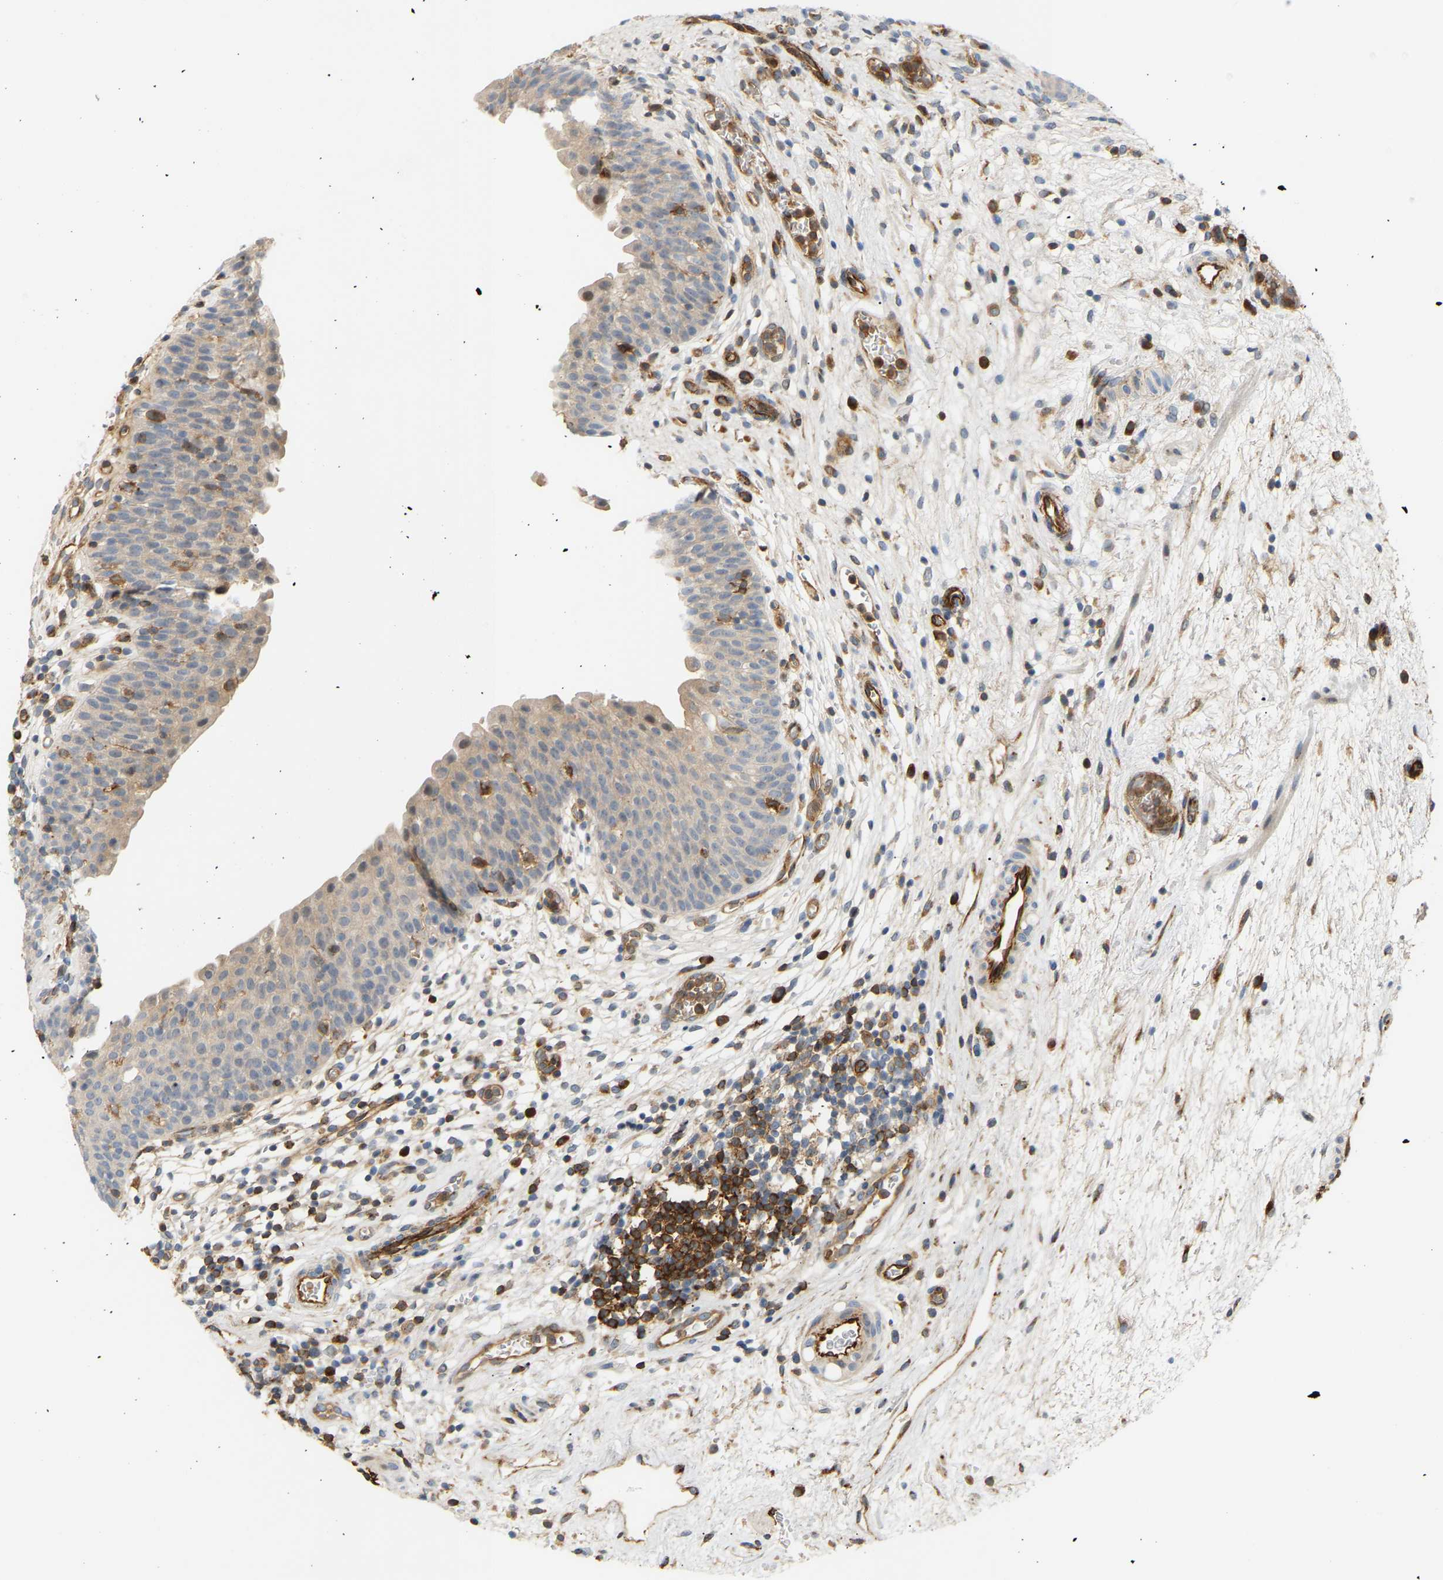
{"staining": {"intensity": "weak", "quantity": ">75%", "location": "cytoplasmic/membranous"}, "tissue": "urinary bladder", "cell_type": "Urothelial cells", "image_type": "normal", "snomed": [{"axis": "morphology", "description": "Normal tissue, NOS"}, {"axis": "topography", "description": "Urinary bladder"}], "caption": "A low amount of weak cytoplasmic/membranous expression is seen in approximately >75% of urothelial cells in normal urinary bladder. Nuclei are stained in blue.", "gene": "PLCG2", "patient": {"sex": "male", "age": 37}}